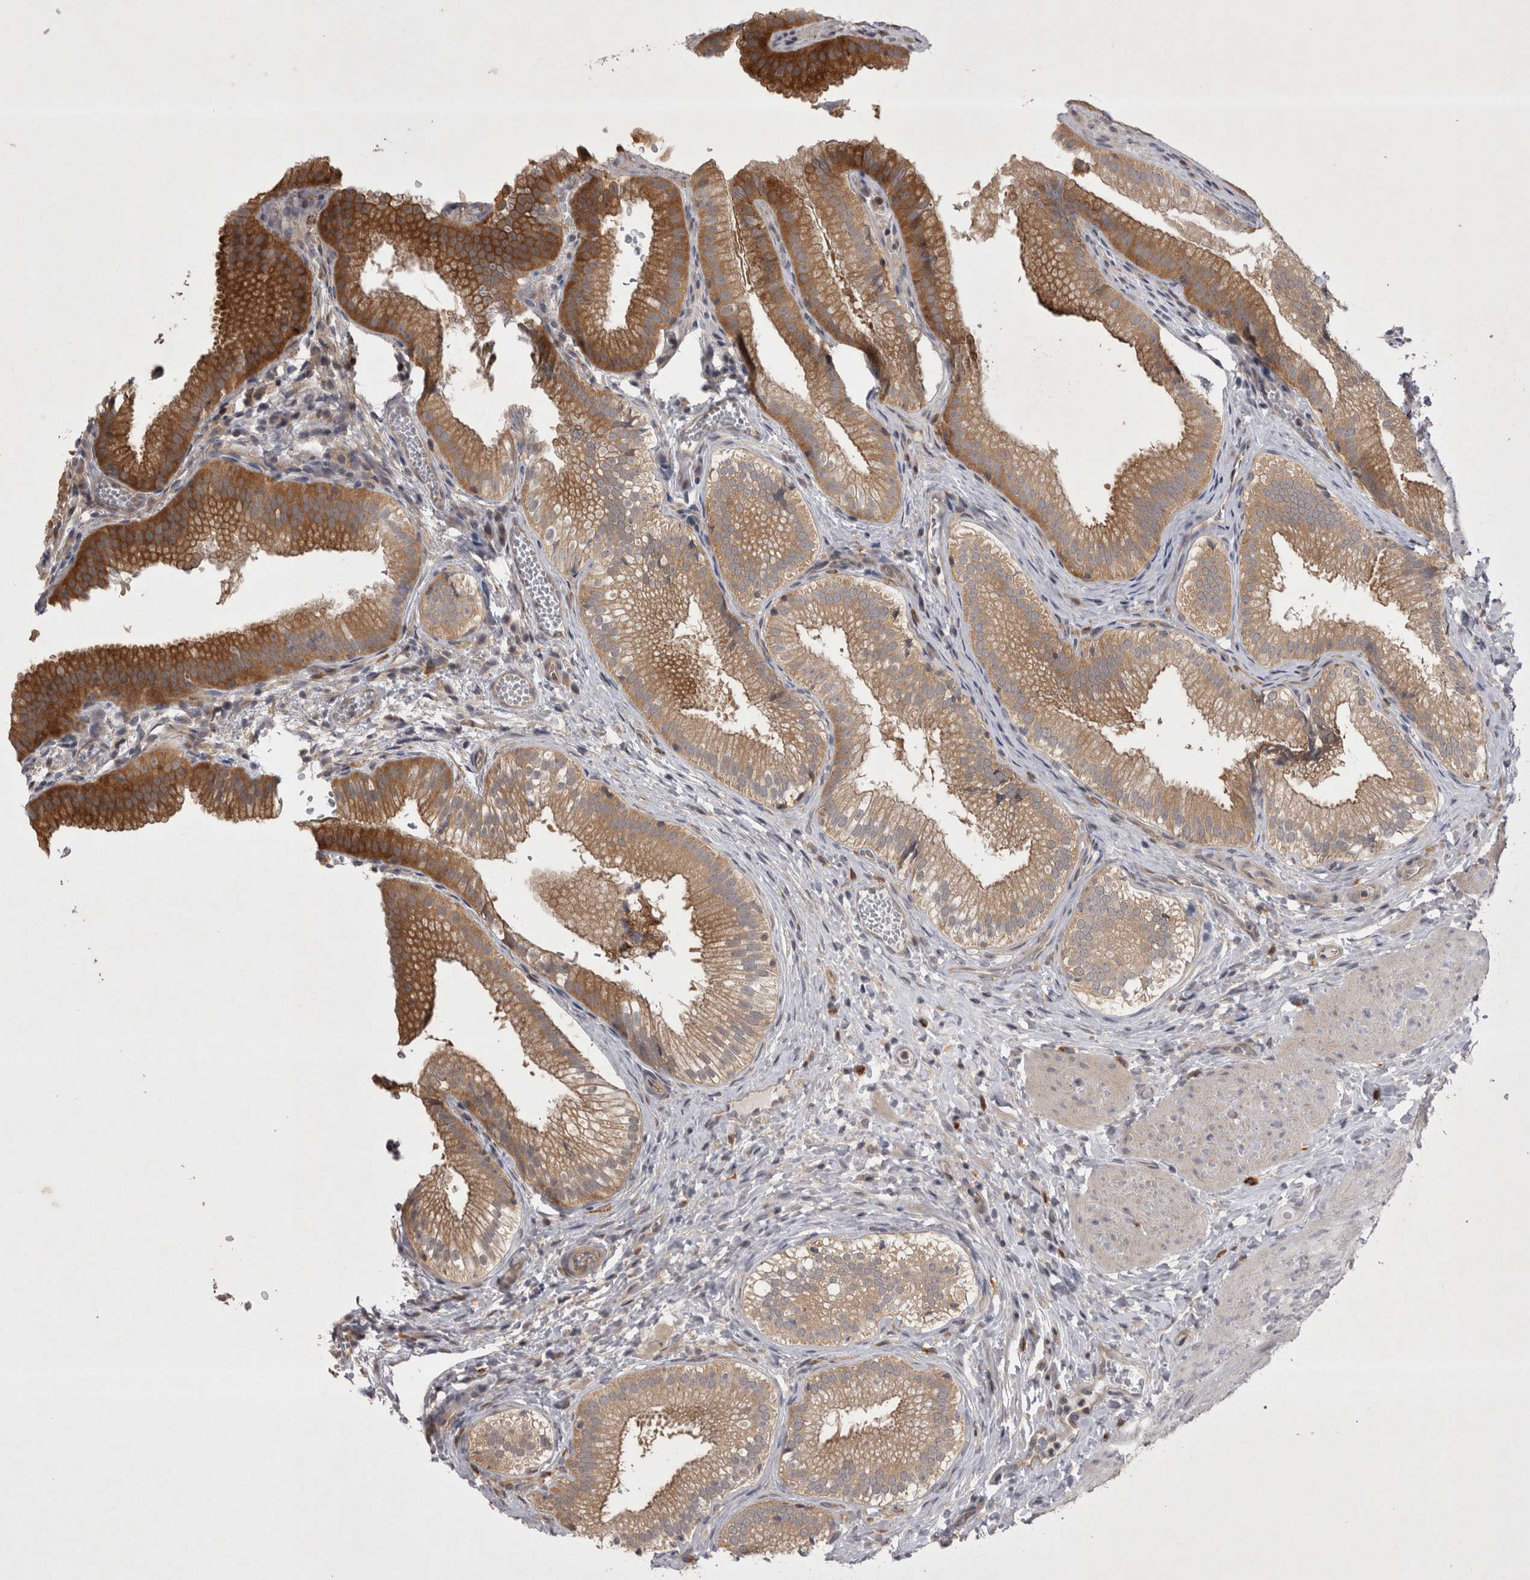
{"staining": {"intensity": "moderate", "quantity": ">75%", "location": "cytoplasmic/membranous"}, "tissue": "gallbladder", "cell_type": "Glandular cells", "image_type": "normal", "snomed": [{"axis": "morphology", "description": "Normal tissue, NOS"}, {"axis": "topography", "description": "Gallbladder"}], "caption": "Immunohistochemical staining of benign gallbladder demonstrates moderate cytoplasmic/membranous protein expression in about >75% of glandular cells. Using DAB (3,3'-diaminobenzidine) (brown) and hematoxylin (blue) stains, captured at high magnification using brightfield microscopy.", "gene": "CTBS", "patient": {"sex": "female", "age": 30}}